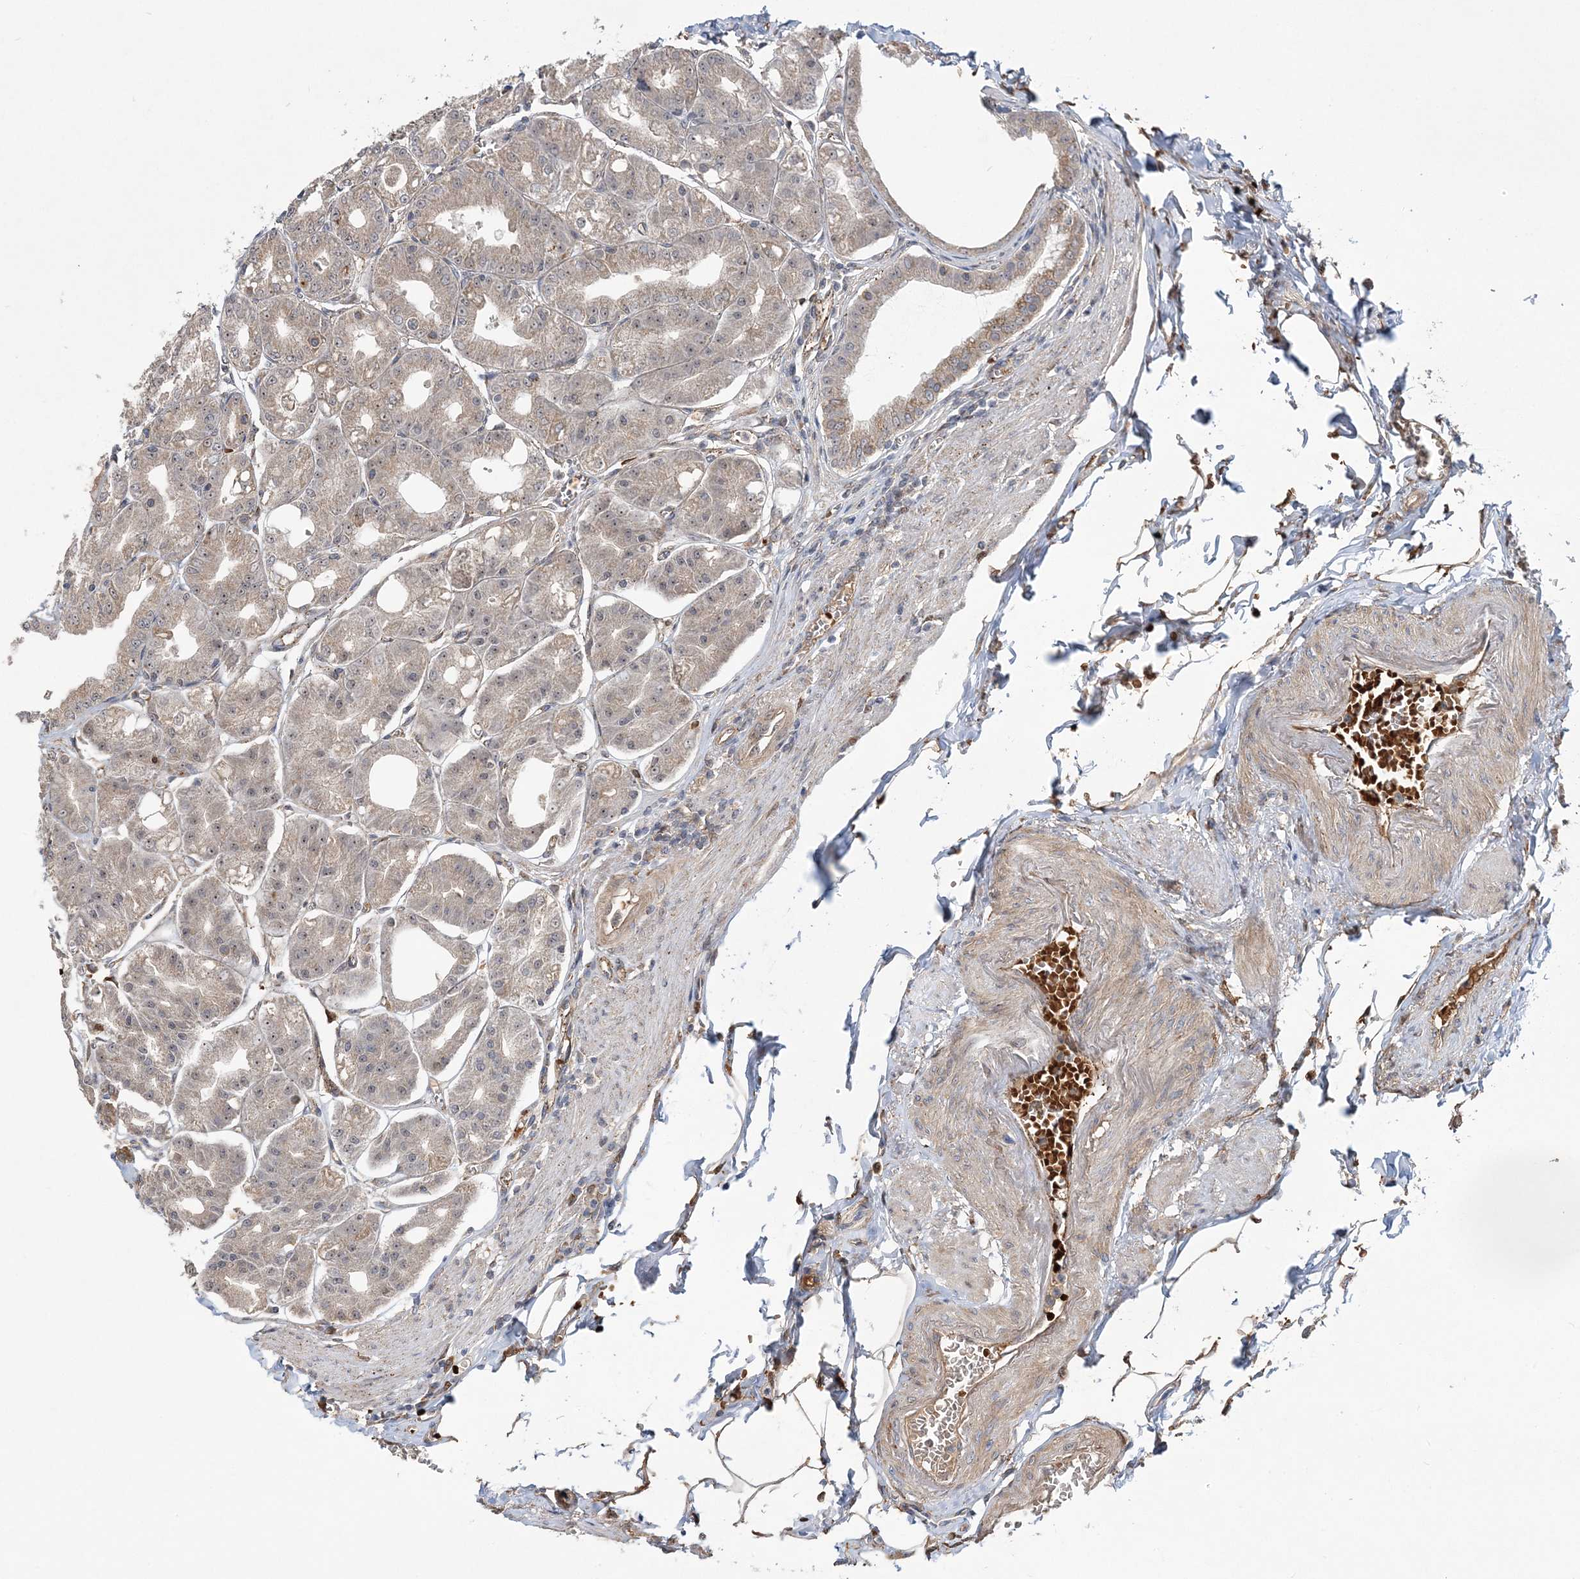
{"staining": {"intensity": "strong", "quantity": "25%-75%", "location": "cytoplasmic/membranous"}, "tissue": "stomach", "cell_type": "Glandular cells", "image_type": "normal", "snomed": [{"axis": "morphology", "description": "Normal tissue, NOS"}, {"axis": "topography", "description": "Stomach, lower"}], "caption": "A histopathology image of stomach stained for a protein demonstrates strong cytoplasmic/membranous brown staining in glandular cells. (brown staining indicates protein expression, while blue staining denotes nuclei).", "gene": "KIF4A", "patient": {"sex": "male", "age": 71}}